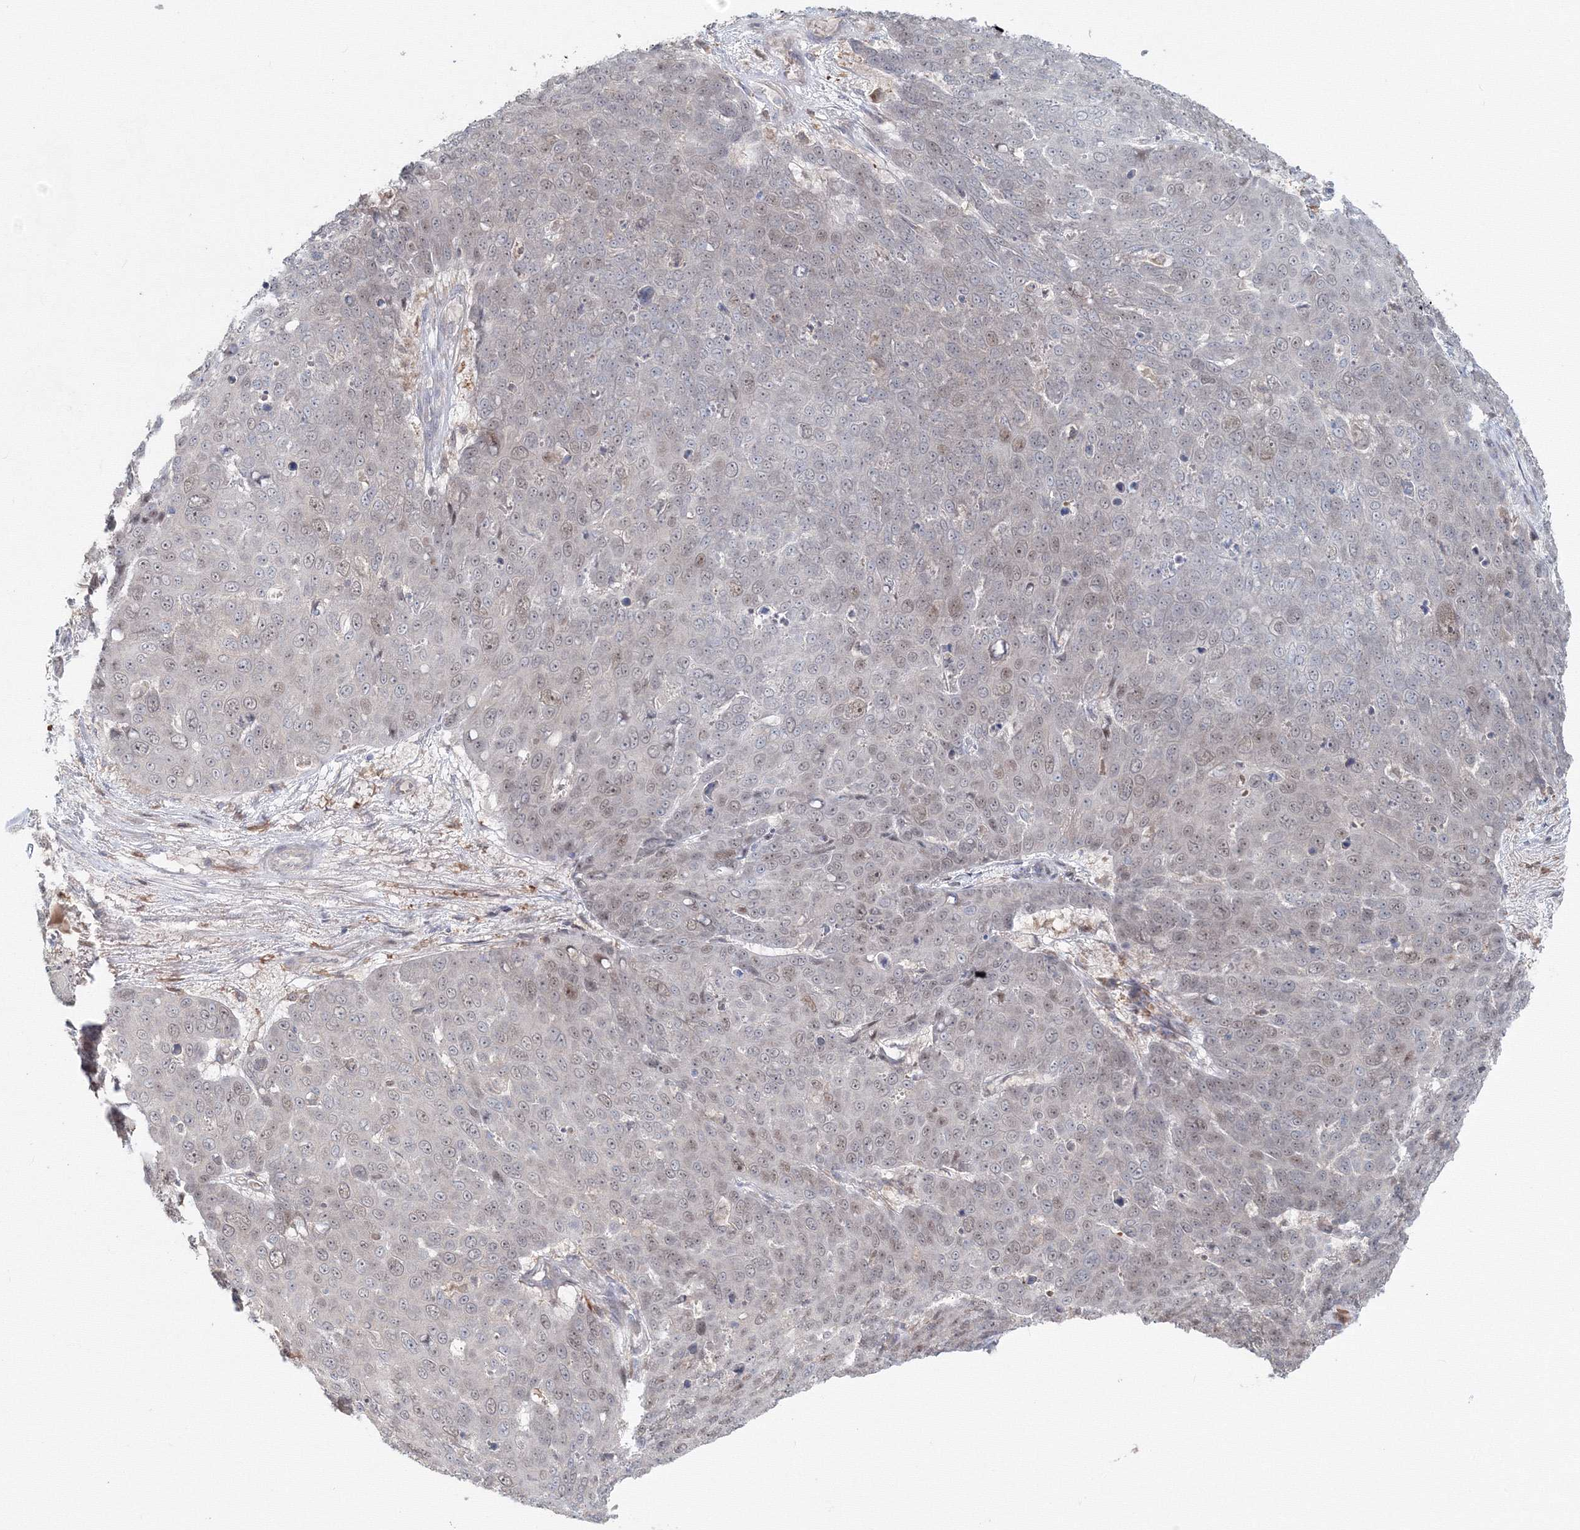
{"staining": {"intensity": "weak", "quantity": "<25%", "location": "nuclear"}, "tissue": "skin cancer", "cell_type": "Tumor cells", "image_type": "cancer", "snomed": [{"axis": "morphology", "description": "Squamous cell carcinoma, NOS"}, {"axis": "topography", "description": "Skin"}], "caption": "Tumor cells are negative for brown protein staining in skin cancer.", "gene": "MKRN2", "patient": {"sex": "male", "age": 71}}